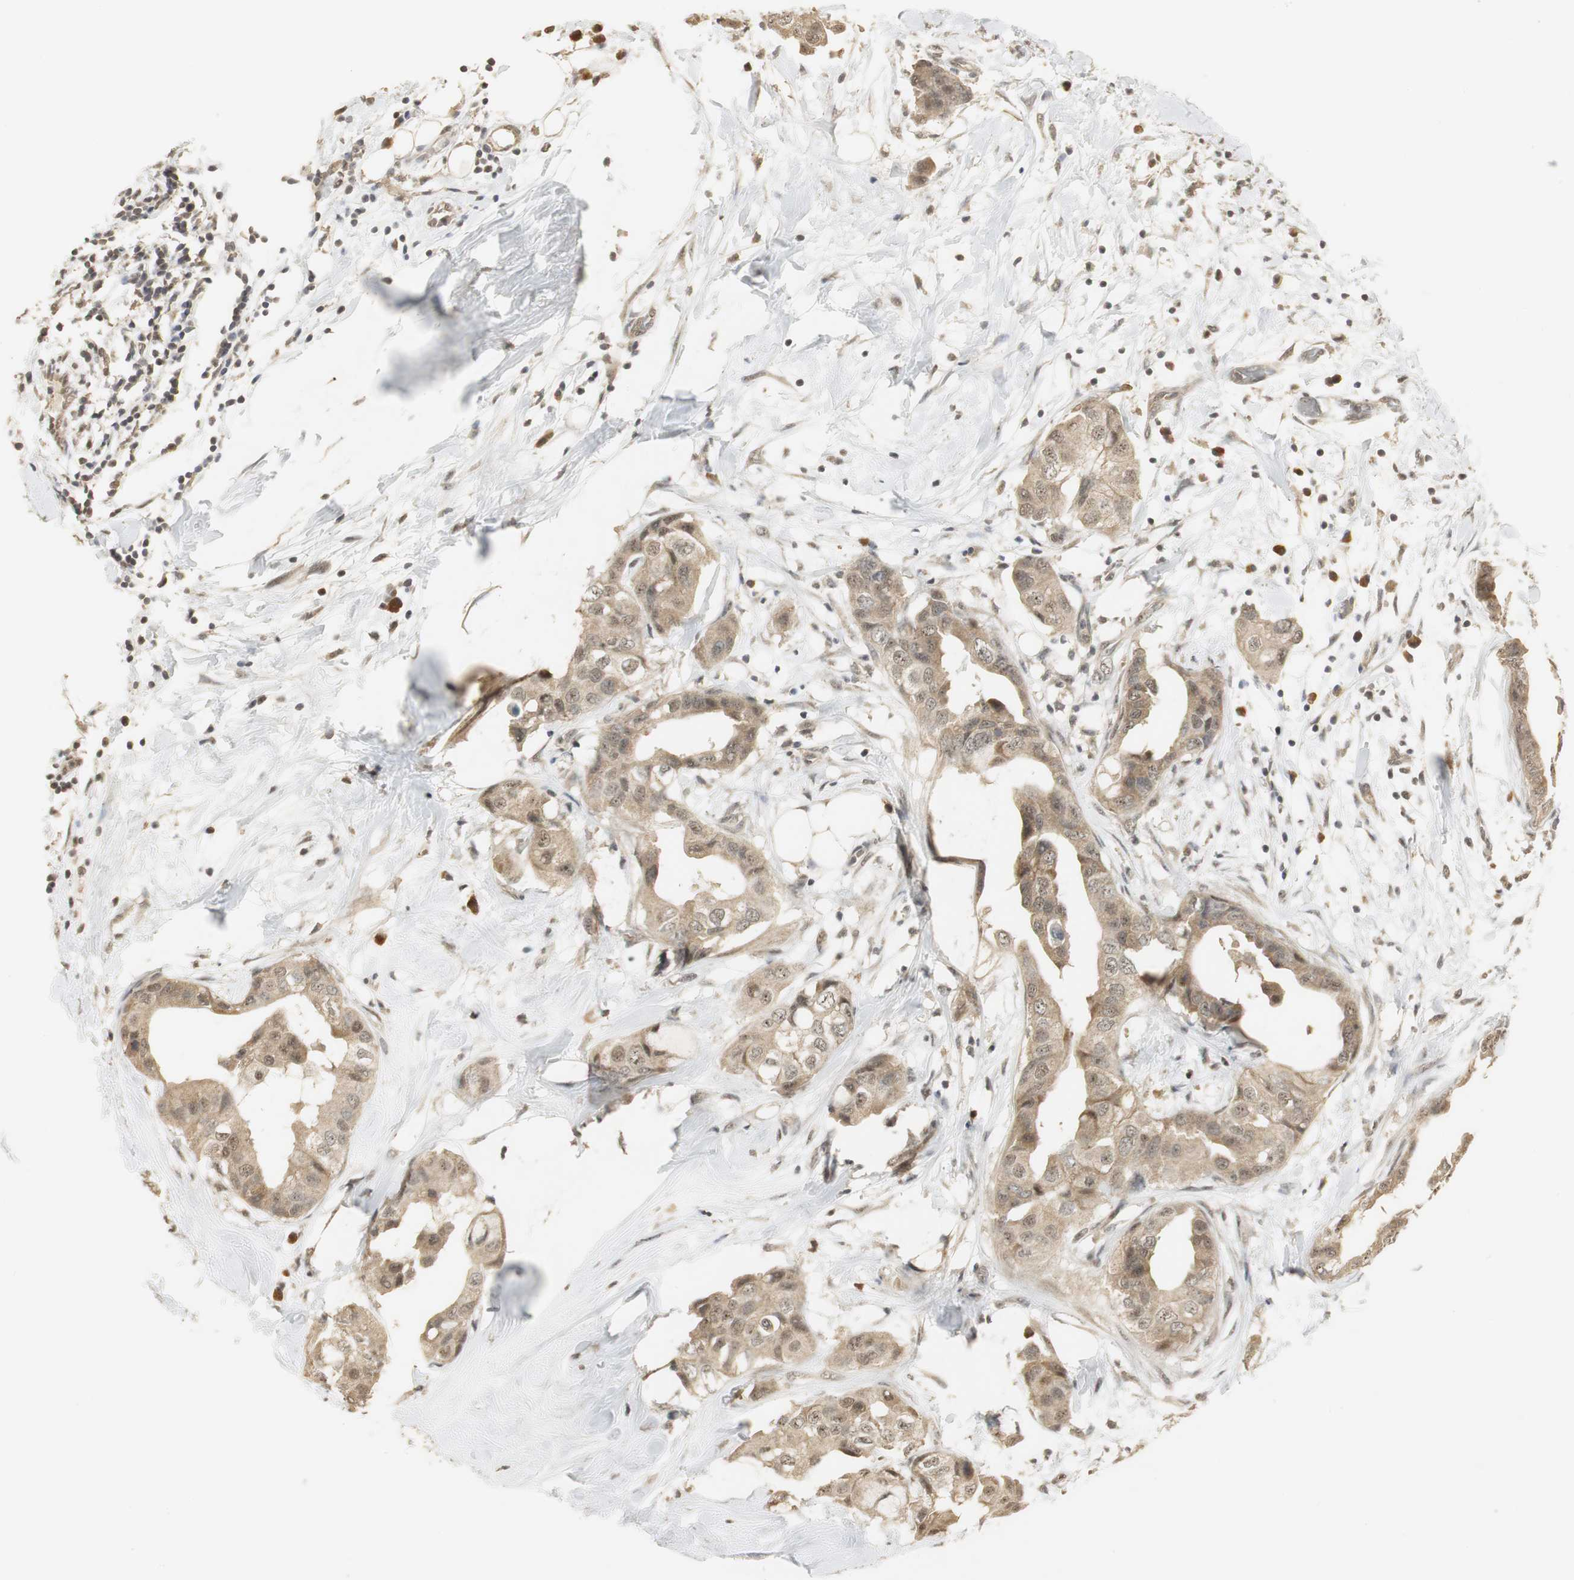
{"staining": {"intensity": "weak", "quantity": "25%-75%", "location": "cytoplasmic/membranous,nuclear"}, "tissue": "breast cancer", "cell_type": "Tumor cells", "image_type": "cancer", "snomed": [{"axis": "morphology", "description": "Duct carcinoma"}, {"axis": "topography", "description": "Breast"}], "caption": "Protein staining of infiltrating ductal carcinoma (breast) tissue exhibits weak cytoplasmic/membranous and nuclear staining in approximately 25%-75% of tumor cells.", "gene": "ELOA", "patient": {"sex": "female", "age": 40}}